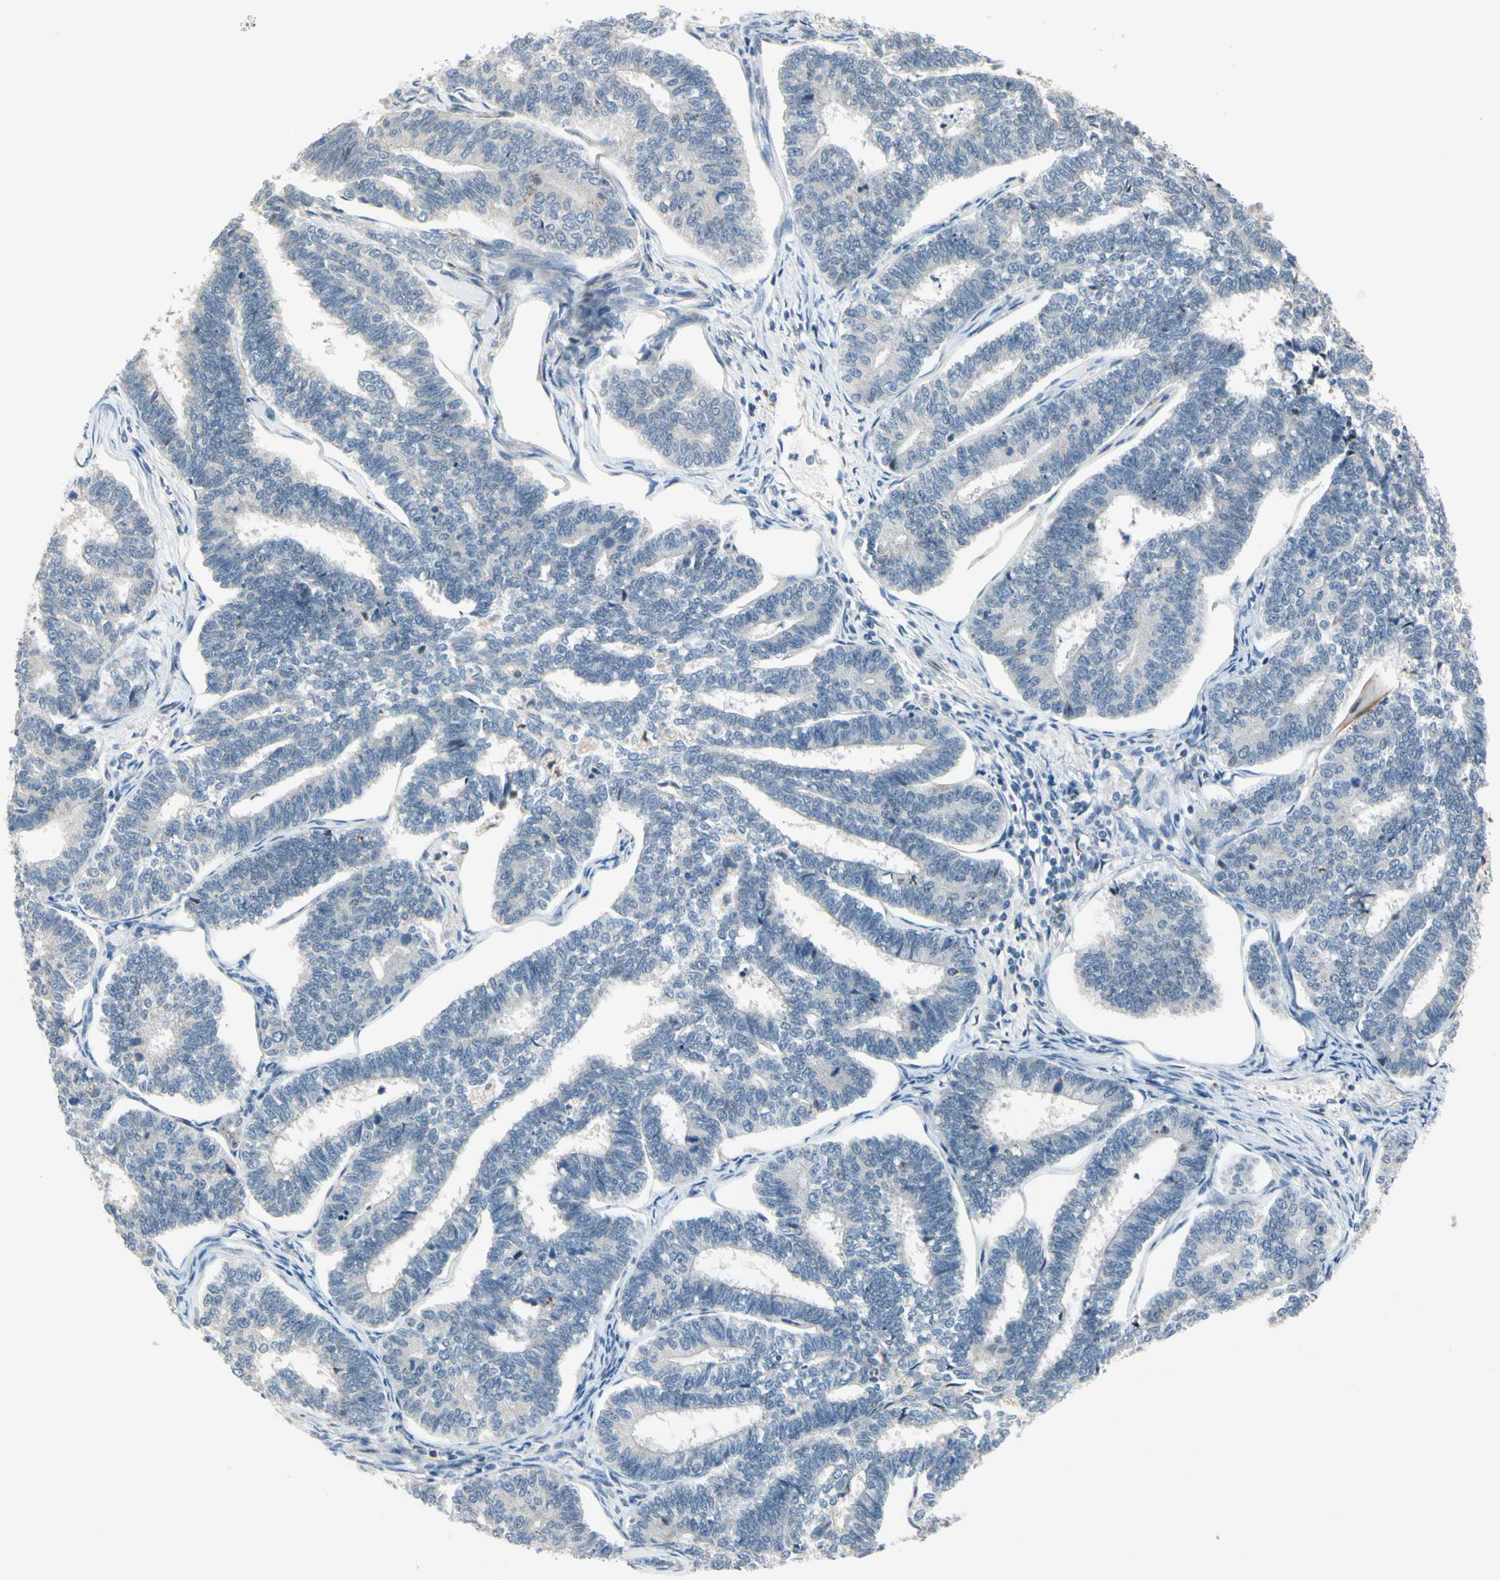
{"staining": {"intensity": "negative", "quantity": "none", "location": "none"}, "tissue": "endometrial cancer", "cell_type": "Tumor cells", "image_type": "cancer", "snomed": [{"axis": "morphology", "description": "Adenocarcinoma, NOS"}, {"axis": "topography", "description": "Endometrium"}], "caption": "IHC of human endometrial cancer (adenocarcinoma) reveals no positivity in tumor cells.", "gene": "SLC27A6", "patient": {"sex": "female", "age": 70}}